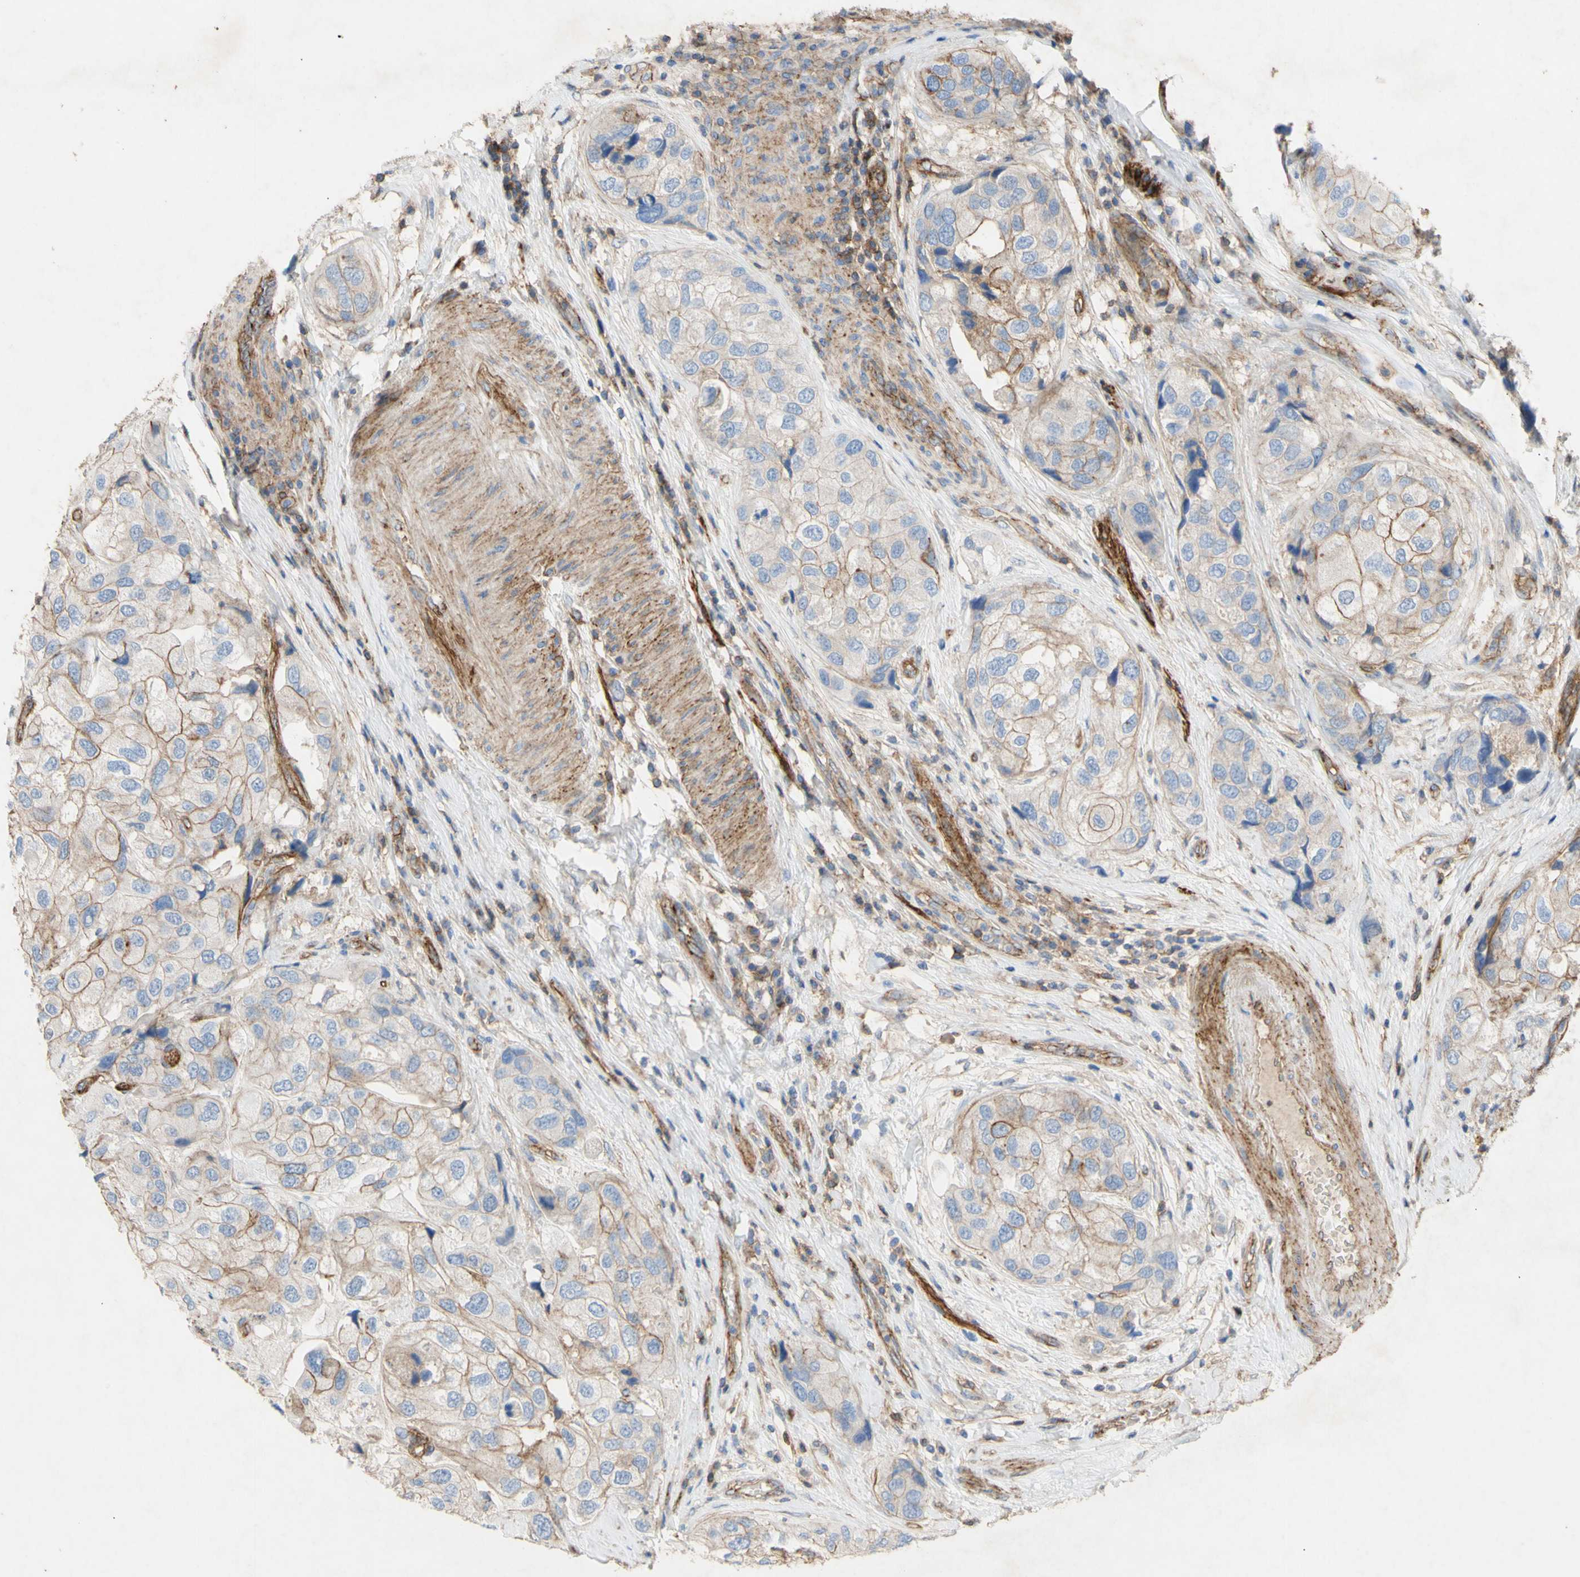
{"staining": {"intensity": "weak", "quantity": "25%-75%", "location": "cytoplasmic/membranous"}, "tissue": "urothelial cancer", "cell_type": "Tumor cells", "image_type": "cancer", "snomed": [{"axis": "morphology", "description": "Urothelial carcinoma, High grade"}, {"axis": "topography", "description": "Urinary bladder"}], "caption": "Urothelial cancer stained with a brown dye exhibits weak cytoplasmic/membranous positive positivity in about 25%-75% of tumor cells.", "gene": "ATP2A3", "patient": {"sex": "female", "age": 64}}